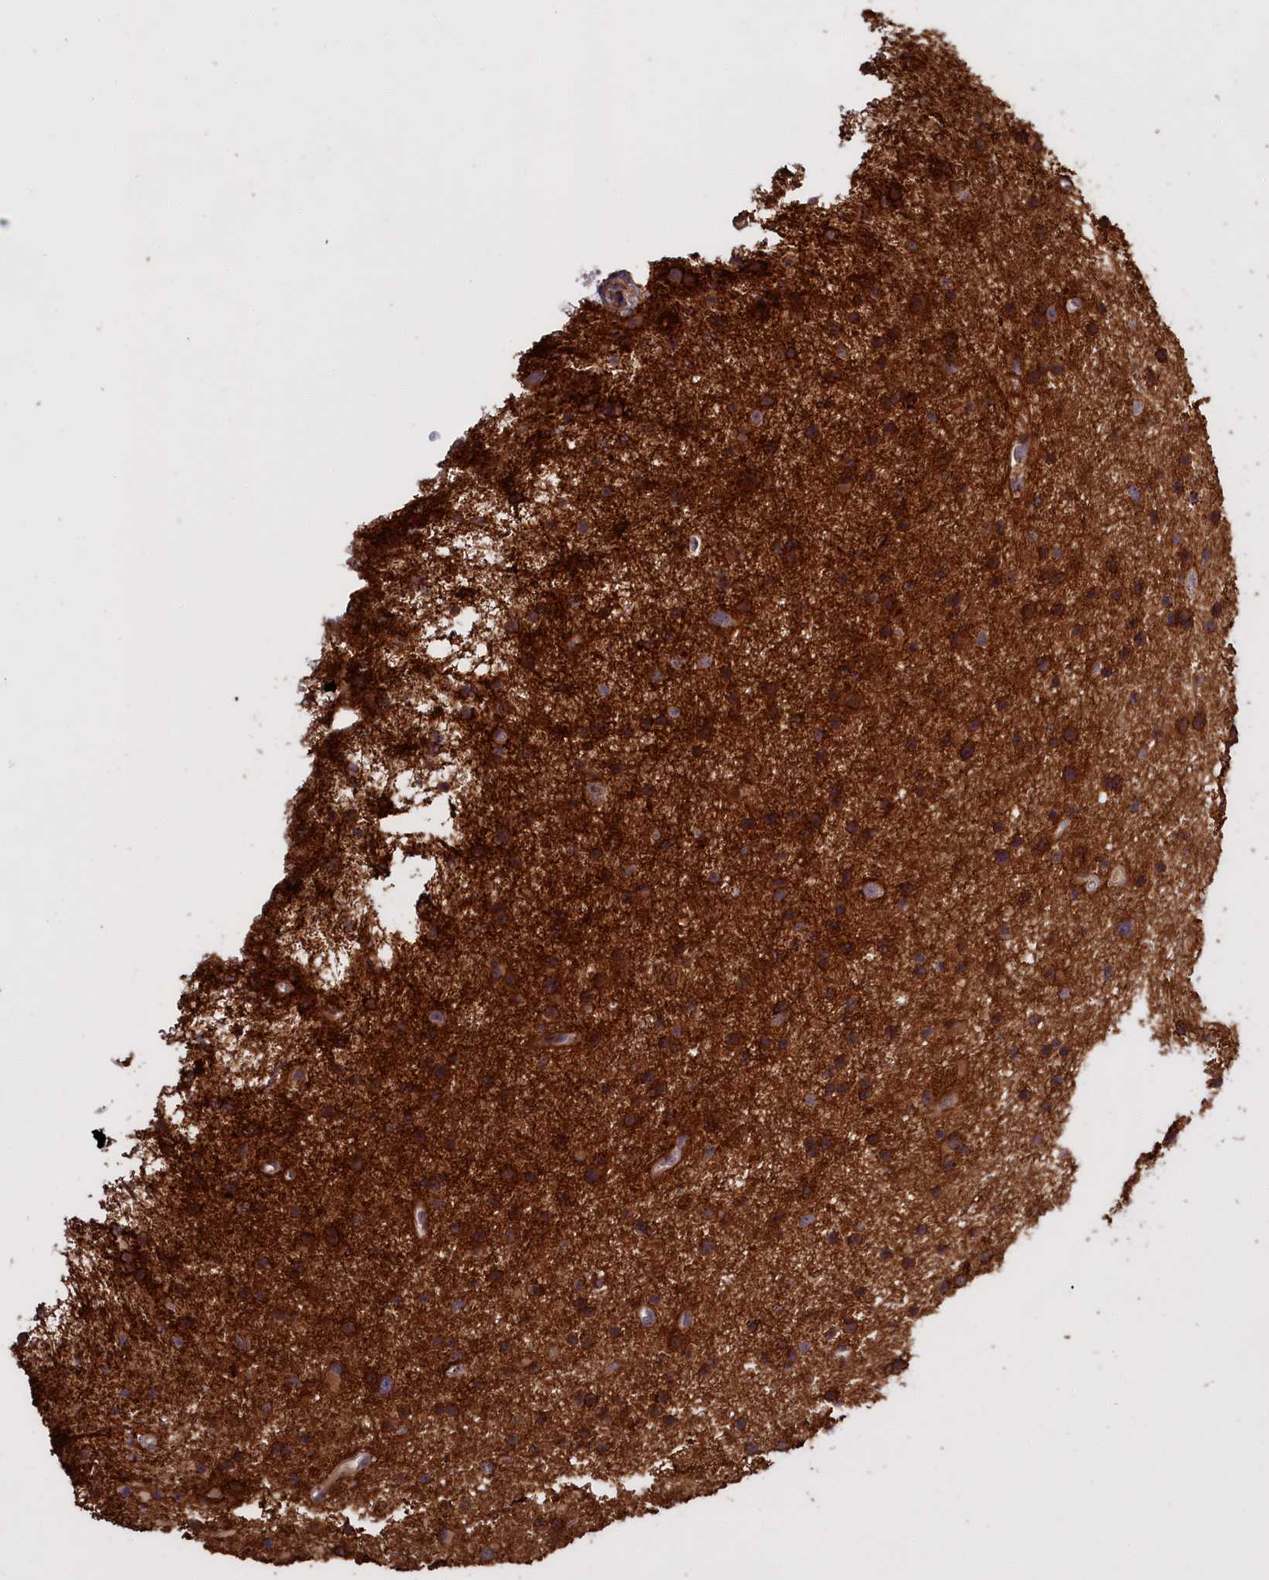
{"staining": {"intensity": "strong", "quantity": "25%-75%", "location": "cytoplasmic/membranous"}, "tissue": "glioma", "cell_type": "Tumor cells", "image_type": "cancer", "snomed": [{"axis": "morphology", "description": "Glioma, malignant, Low grade"}, {"axis": "topography", "description": "Cerebral cortex"}], "caption": "Protein analysis of malignant low-grade glioma tissue exhibits strong cytoplasmic/membranous expression in approximately 25%-75% of tumor cells.", "gene": "DENND1B", "patient": {"sex": "female", "age": 39}}